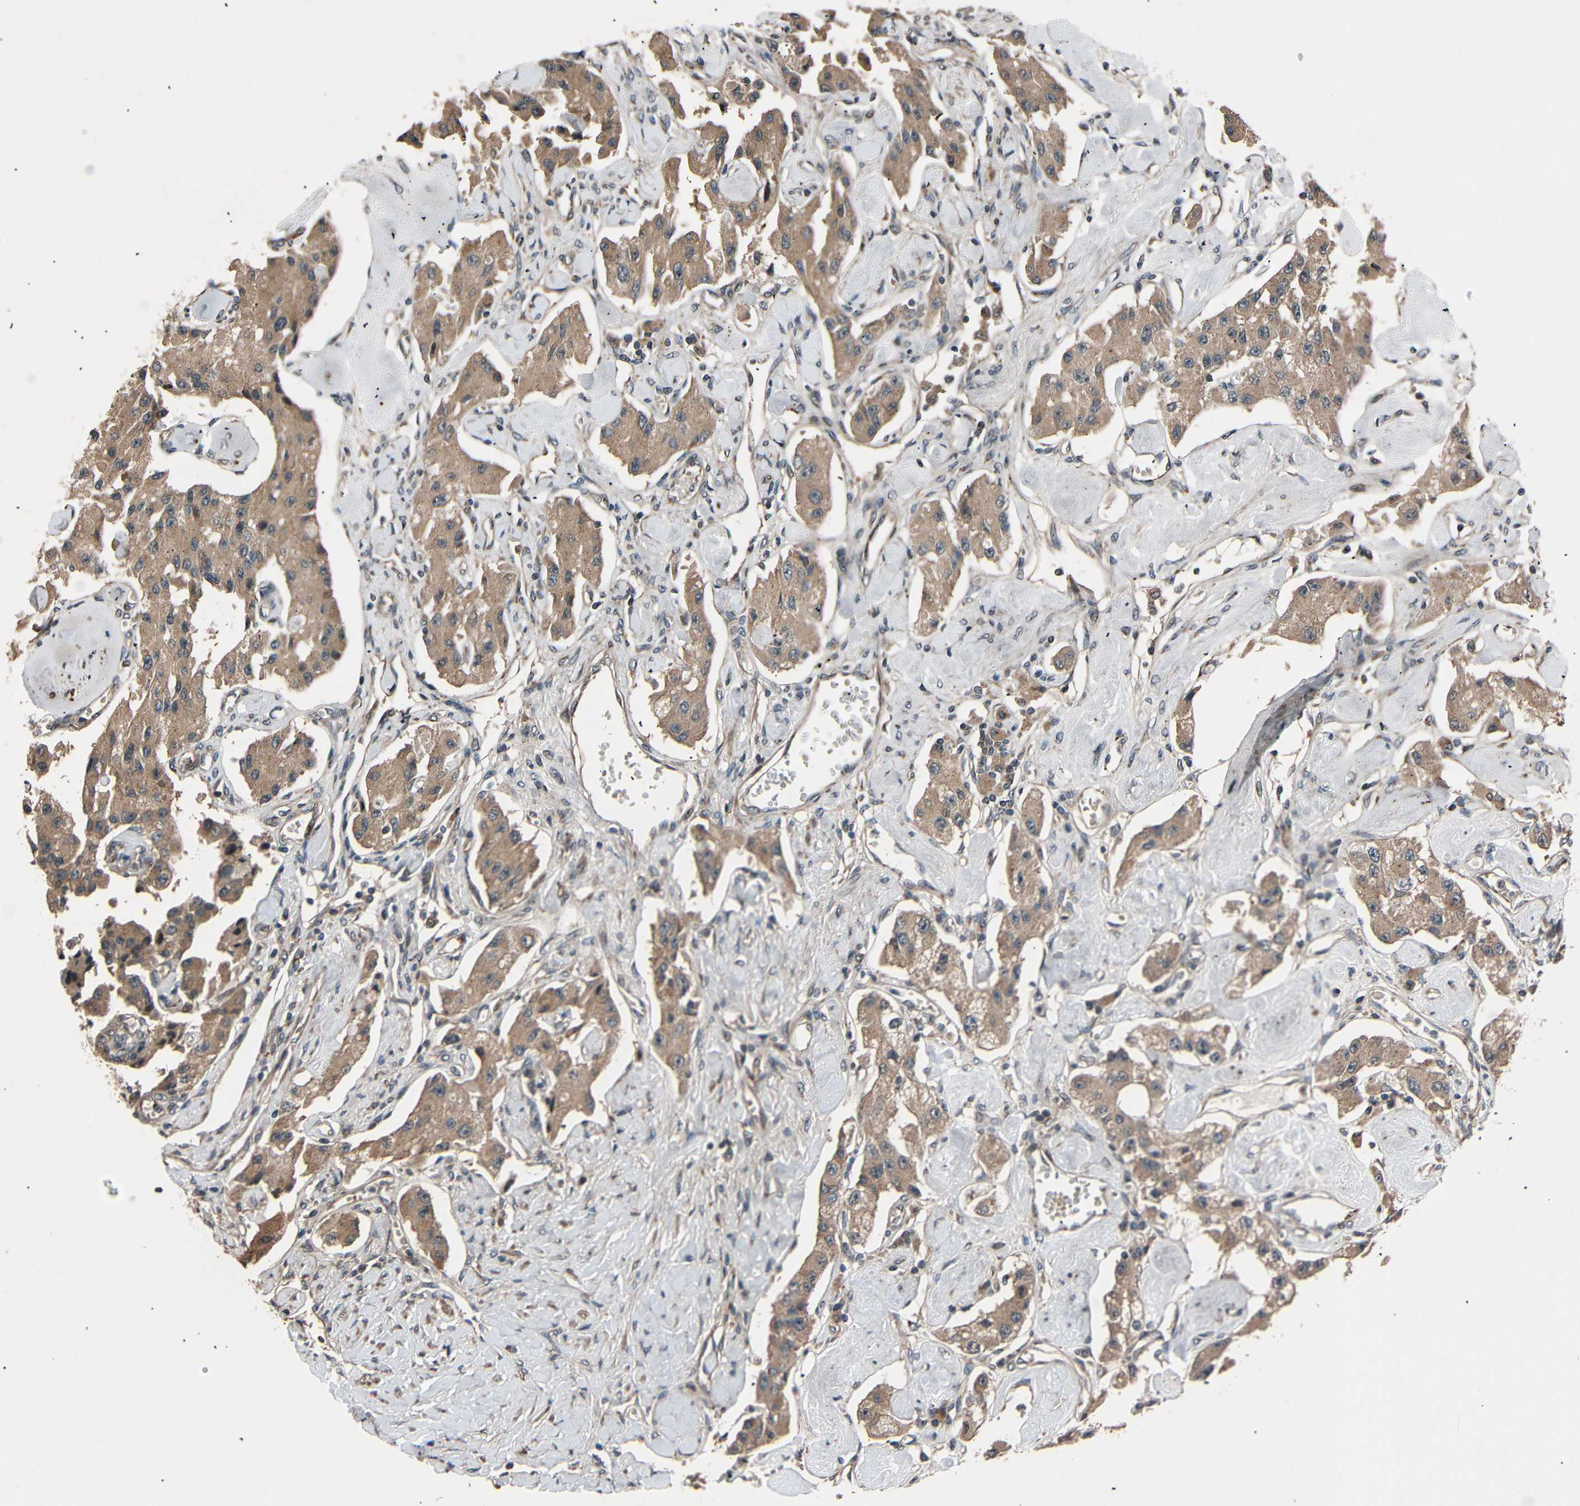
{"staining": {"intensity": "moderate", "quantity": ">75%", "location": "cytoplasmic/membranous"}, "tissue": "carcinoid", "cell_type": "Tumor cells", "image_type": "cancer", "snomed": [{"axis": "morphology", "description": "Carcinoid, malignant, NOS"}, {"axis": "topography", "description": "Pancreas"}], "caption": "Immunohistochemistry staining of carcinoid, which shows medium levels of moderate cytoplasmic/membranous staining in about >75% of tumor cells indicating moderate cytoplasmic/membranous protein positivity. The staining was performed using DAB (brown) for protein detection and nuclei were counterstained in hematoxylin (blue).", "gene": "AKAP9", "patient": {"sex": "male", "age": 41}}